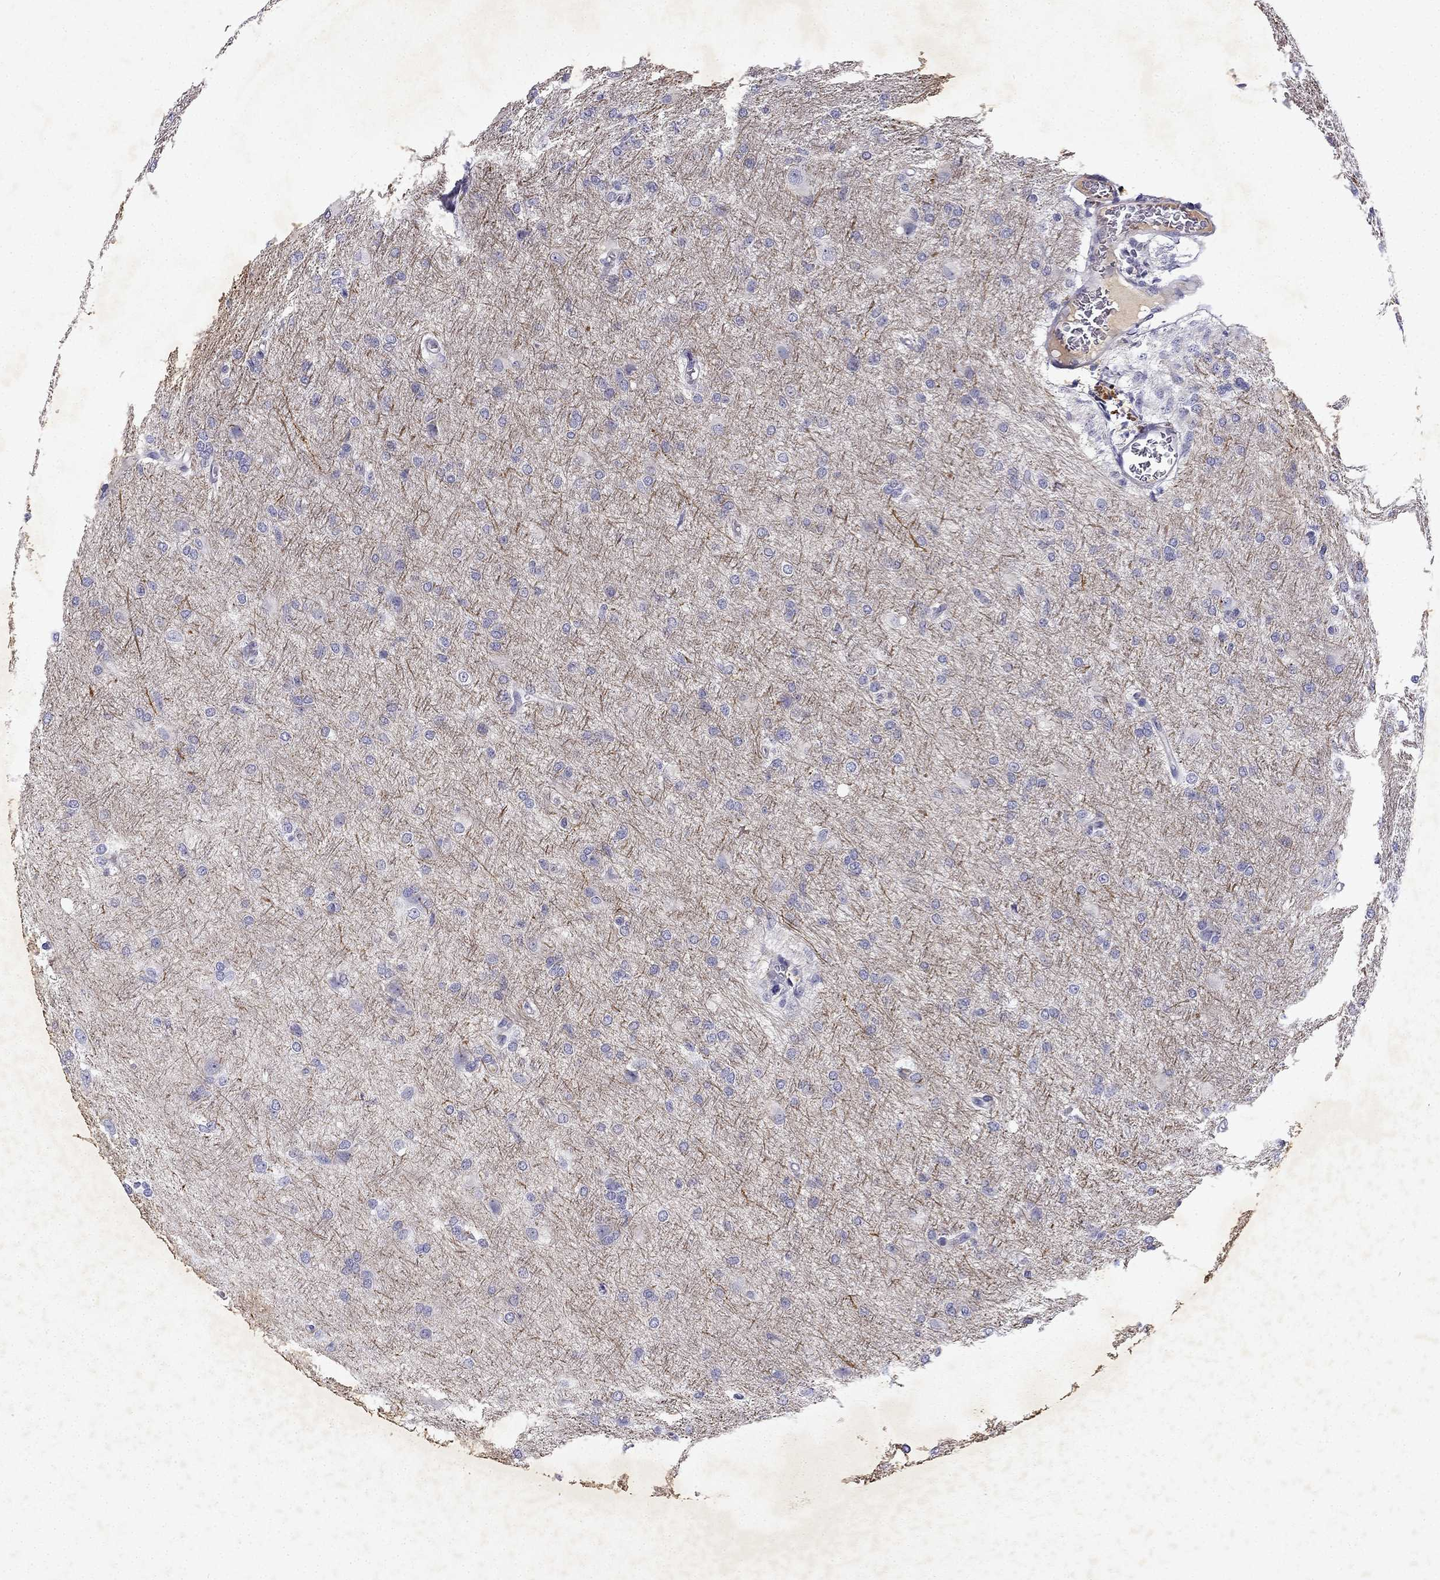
{"staining": {"intensity": "negative", "quantity": "none", "location": "none"}, "tissue": "glioma", "cell_type": "Tumor cells", "image_type": "cancer", "snomed": [{"axis": "morphology", "description": "Glioma, malignant, High grade"}, {"axis": "topography", "description": "Brain"}], "caption": "A micrograph of glioma stained for a protein demonstrates no brown staining in tumor cells.", "gene": "SLC6A4", "patient": {"sex": "male", "age": 68}}